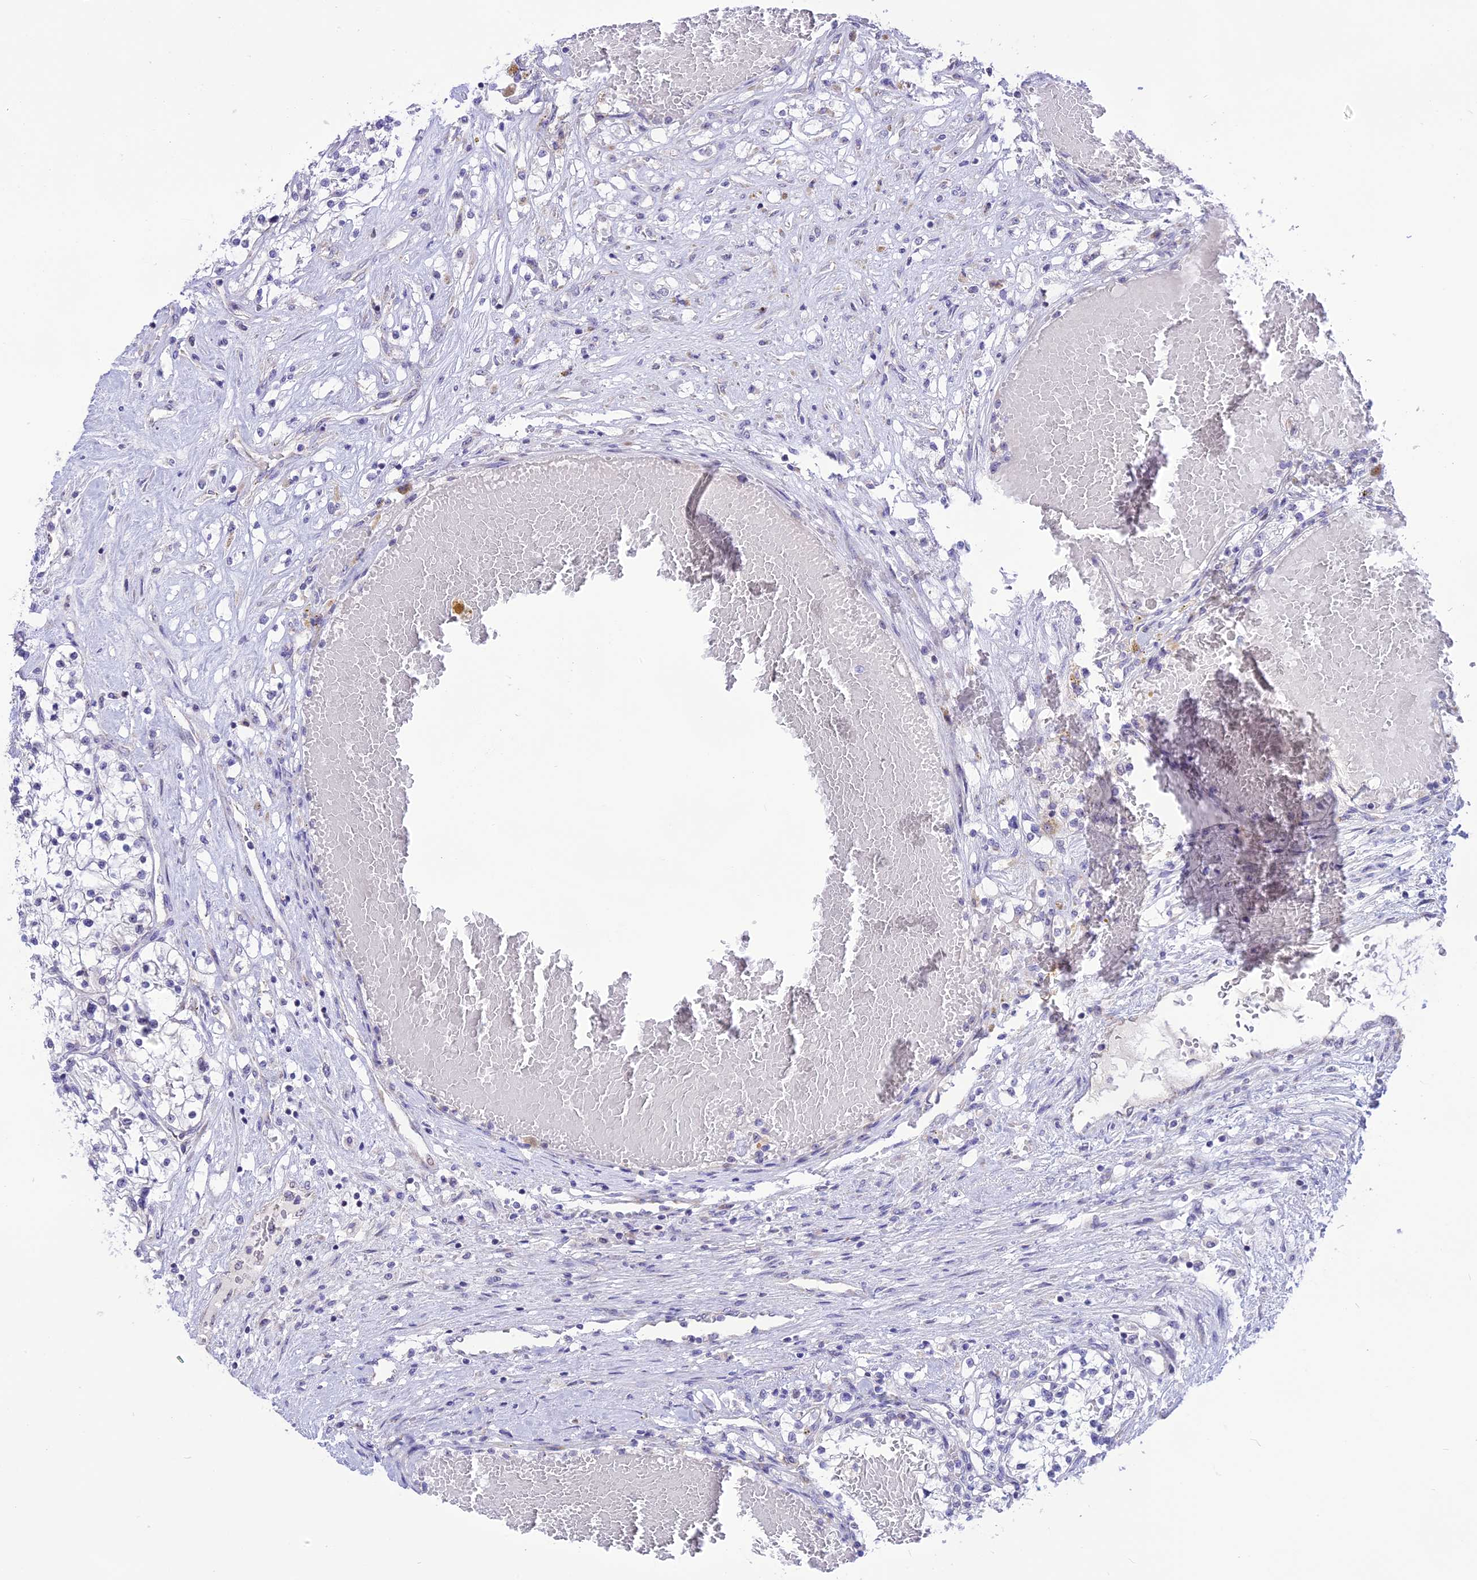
{"staining": {"intensity": "negative", "quantity": "none", "location": "none"}, "tissue": "renal cancer", "cell_type": "Tumor cells", "image_type": "cancer", "snomed": [{"axis": "morphology", "description": "Normal tissue, NOS"}, {"axis": "morphology", "description": "Adenocarcinoma, NOS"}, {"axis": "topography", "description": "Kidney"}], "caption": "Tumor cells show no significant staining in renal cancer.", "gene": "CMSS1", "patient": {"sex": "male", "age": 68}}